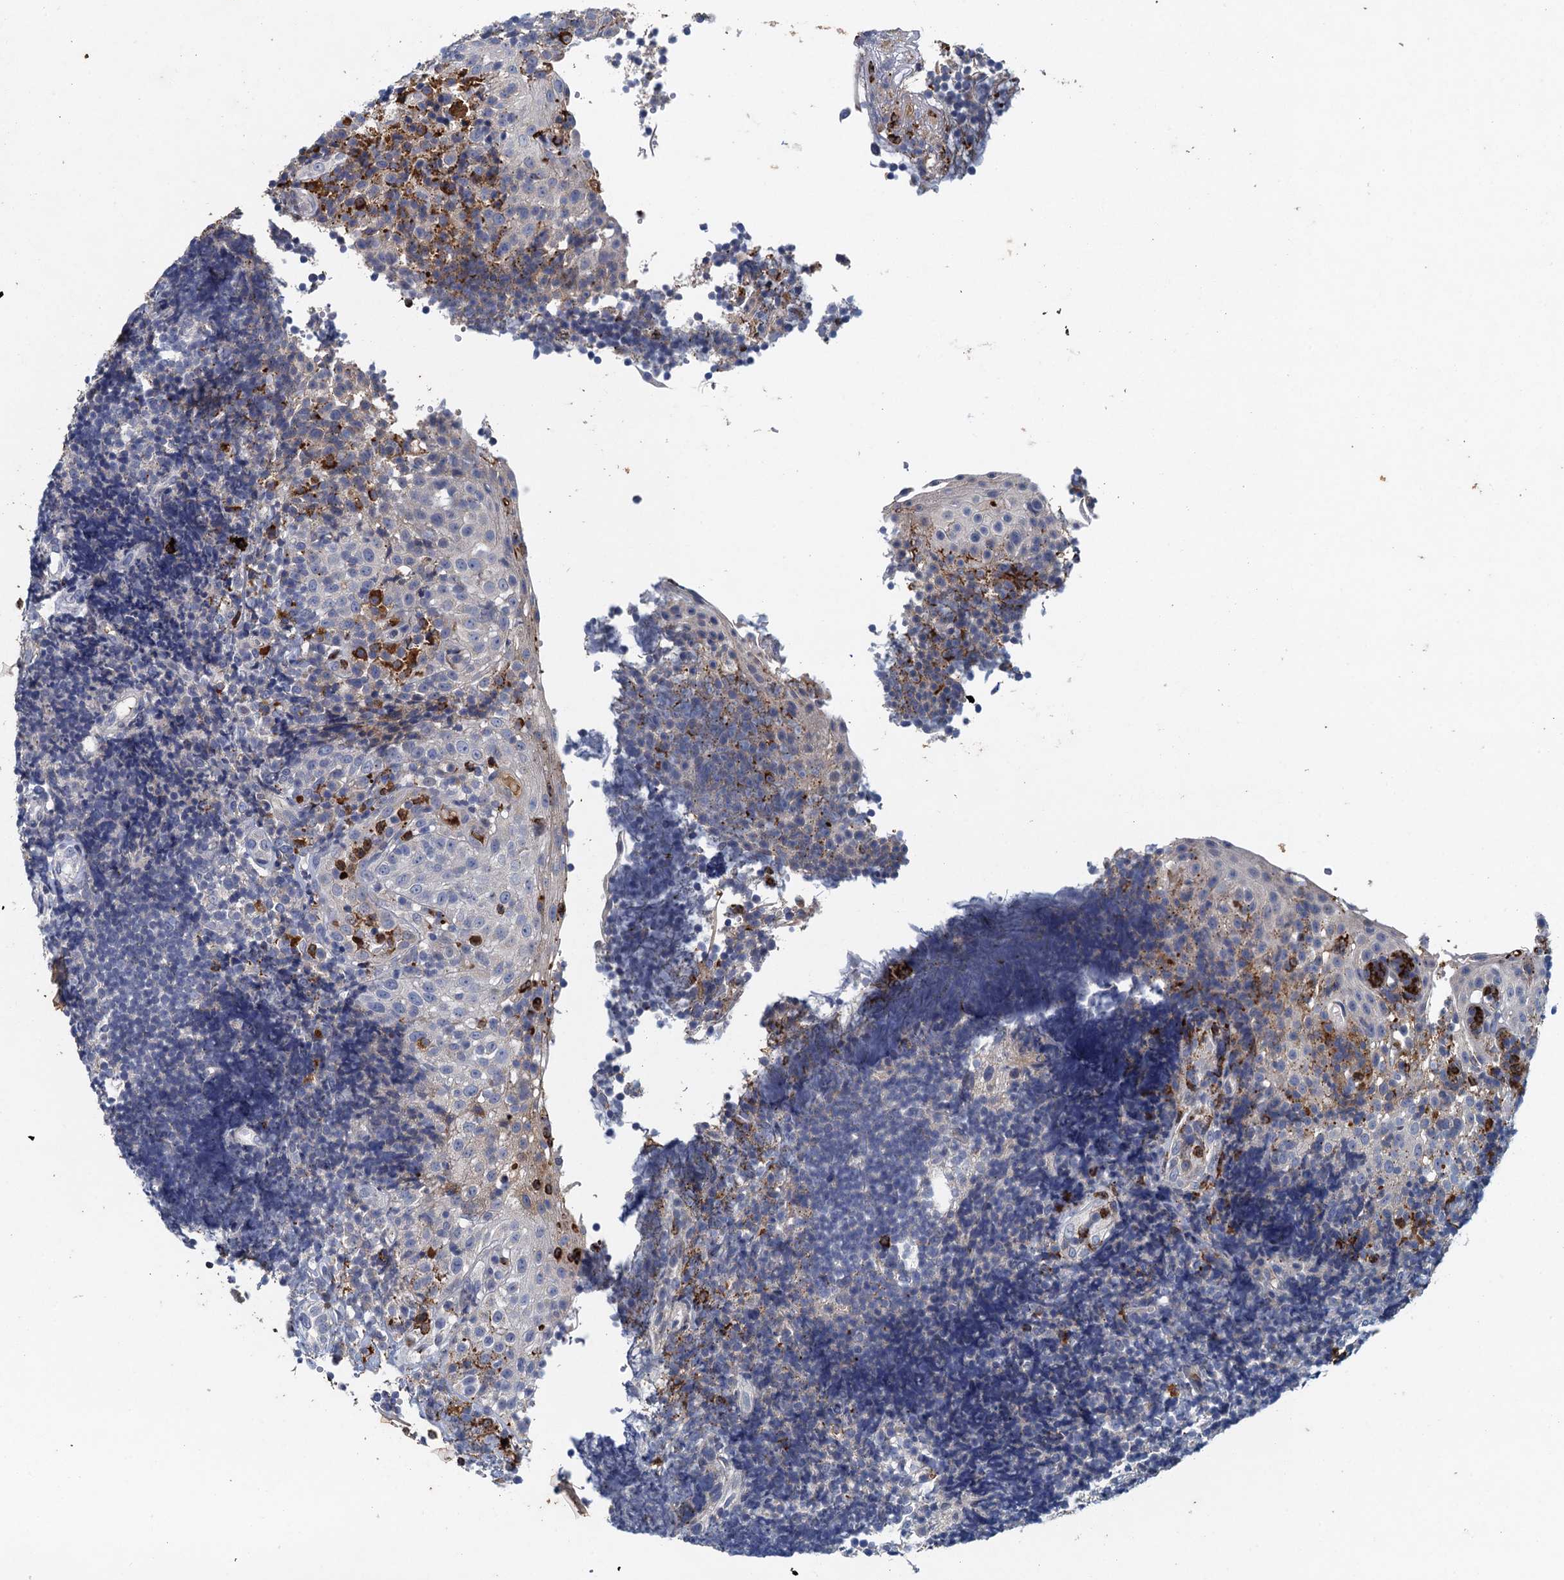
{"staining": {"intensity": "negative", "quantity": "none", "location": "none"}, "tissue": "tonsil", "cell_type": "Non-germinal center cells", "image_type": "normal", "snomed": [{"axis": "morphology", "description": "Normal tissue, NOS"}, {"axis": "topography", "description": "Tonsil"}], "caption": "Protein analysis of unremarkable tonsil displays no significant staining in non-germinal center cells.", "gene": "TPCN1", "patient": {"sex": "female", "age": 40}}